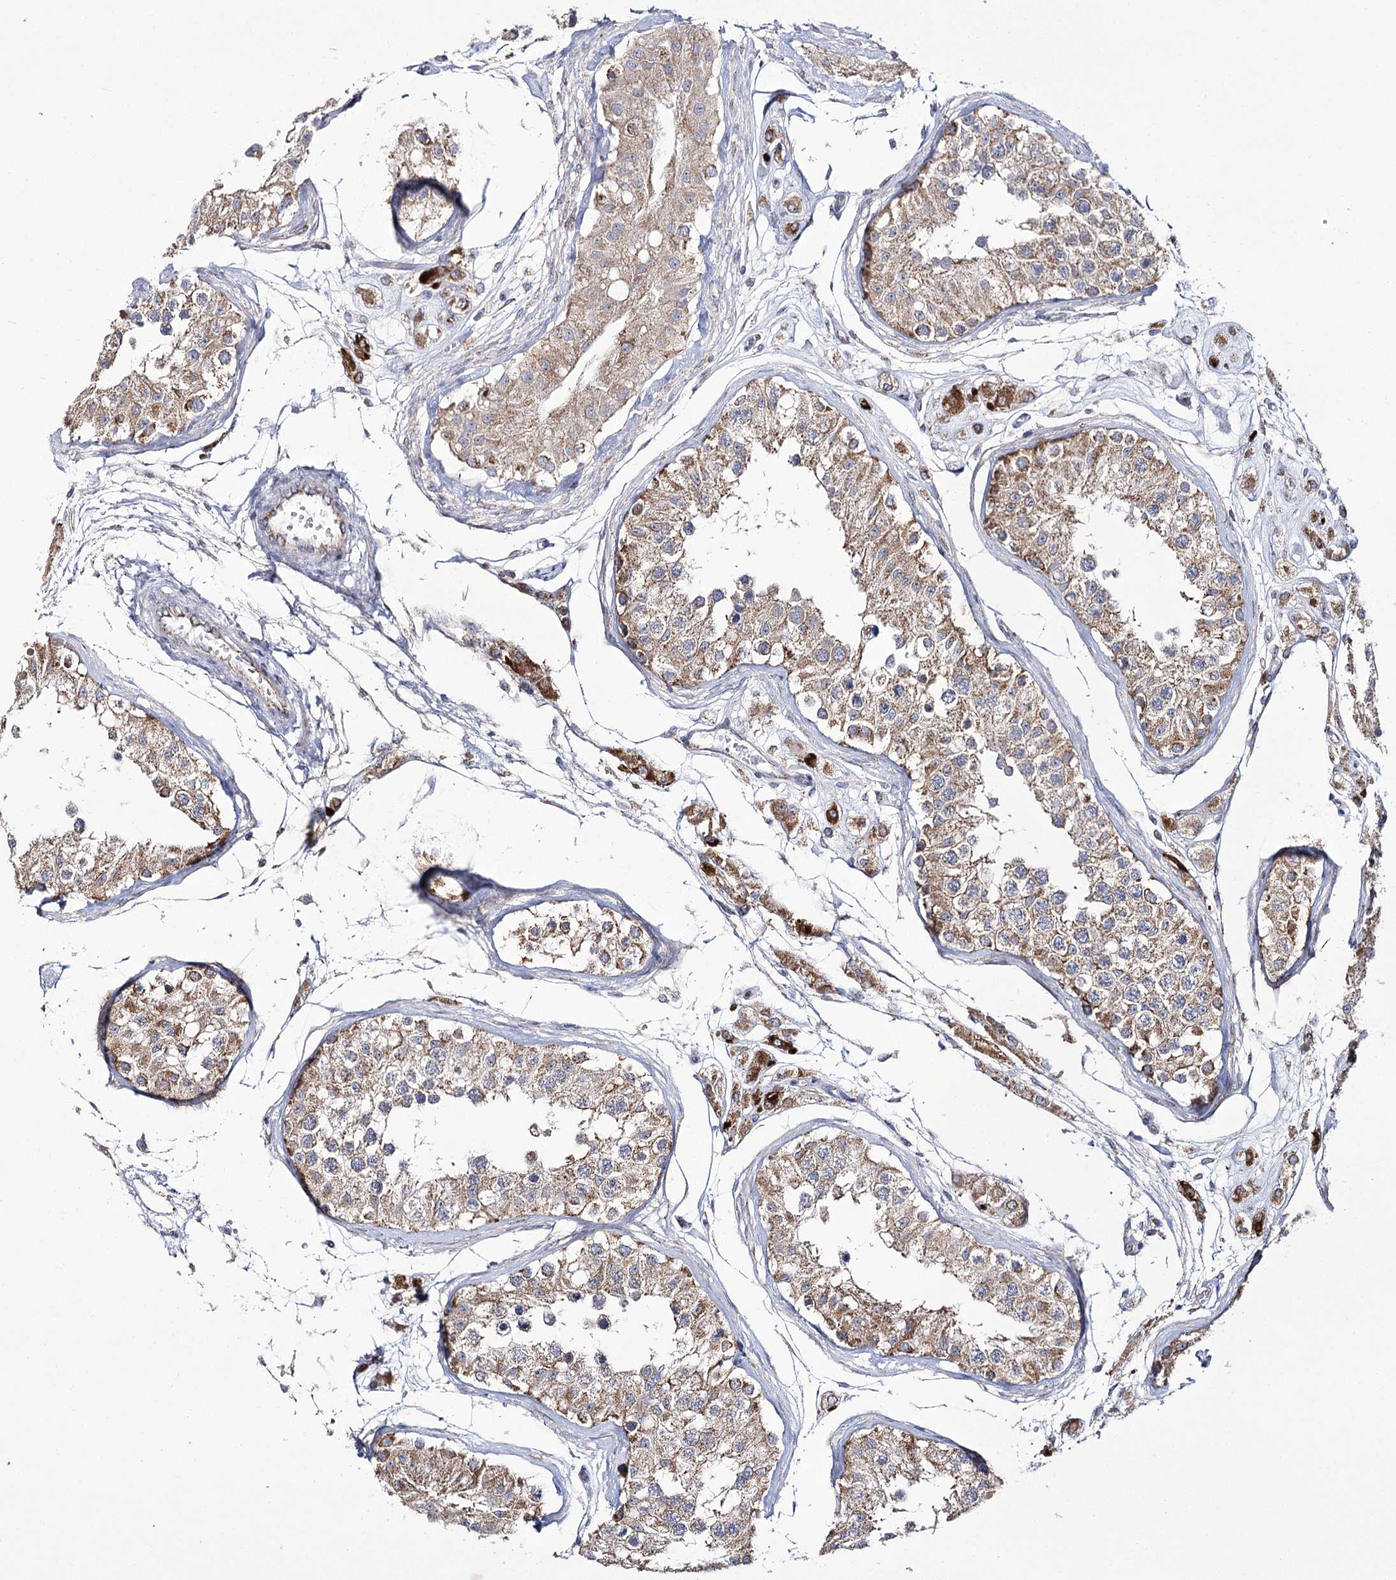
{"staining": {"intensity": "moderate", "quantity": ">75%", "location": "cytoplasmic/membranous"}, "tissue": "testis", "cell_type": "Cells in seminiferous ducts", "image_type": "normal", "snomed": [{"axis": "morphology", "description": "Normal tissue, NOS"}, {"axis": "morphology", "description": "Adenocarcinoma, metastatic, NOS"}, {"axis": "topography", "description": "Testis"}], "caption": "Brown immunohistochemical staining in unremarkable human testis reveals moderate cytoplasmic/membranous expression in approximately >75% of cells in seminiferous ducts. (Stains: DAB (3,3'-diaminobenzidine) in brown, nuclei in blue, Microscopy: brightfield microscopy at high magnification).", "gene": "NADK2", "patient": {"sex": "male", "age": 26}}